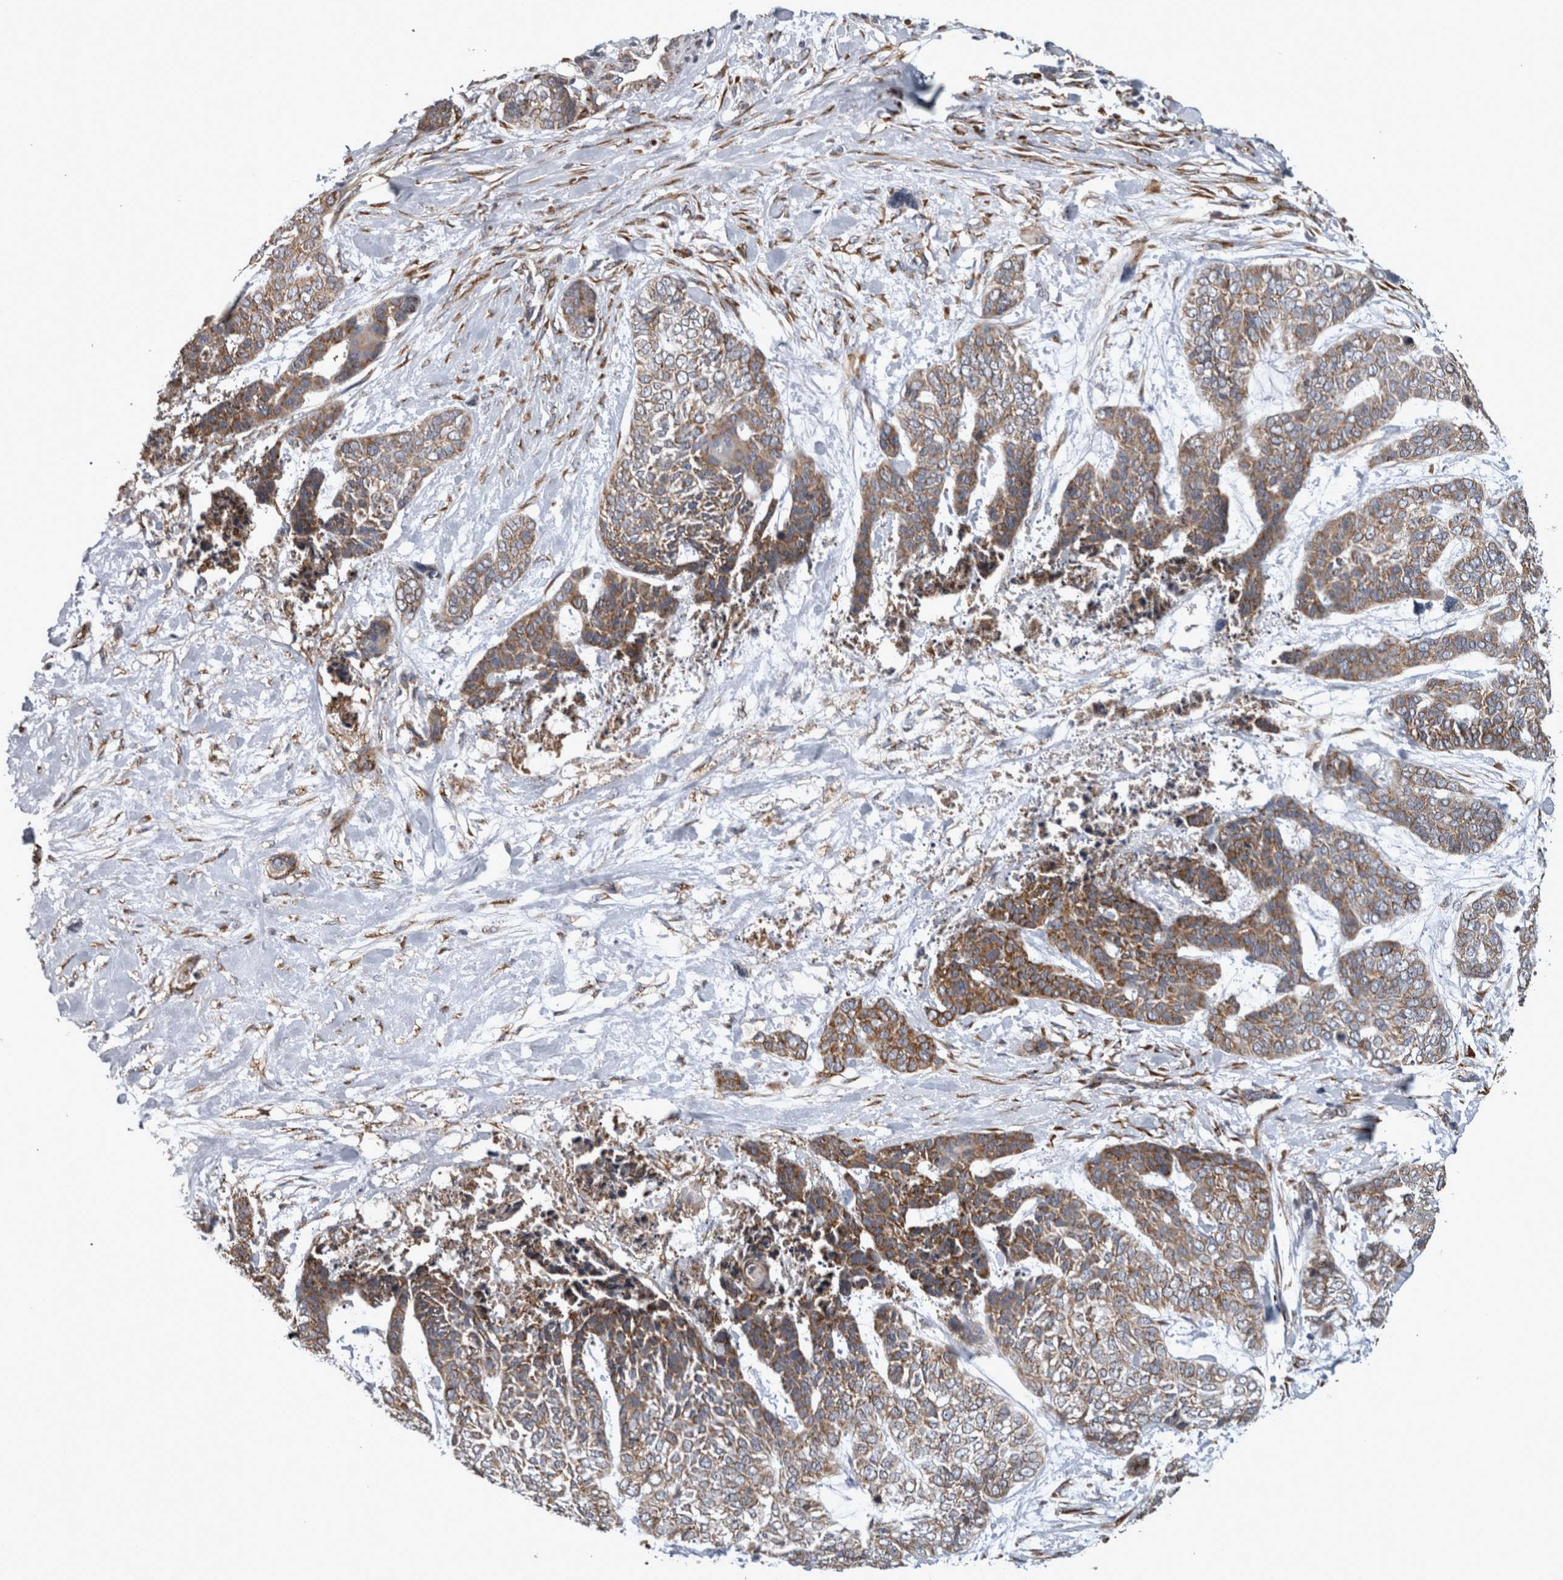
{"staining": {"intensity": "moderate", "quantity": ">75%", "location": "cytoplasmic/membranous"}, "tissue": "skin cancer", "cell_type": "Tumor cells", "image_type": "cancer", "snomed": [{"axis": "morphology", "description": "Basal cell carcinoma"}, {"axis": "topography", "description": "Skin"}], "caption": "Human skin basal cell carcinoma stained with a protein marker reveals moderate staining in tumor cells.", "gene": "FHIP2B", "patient": {"sex": "female", "age": 64}}